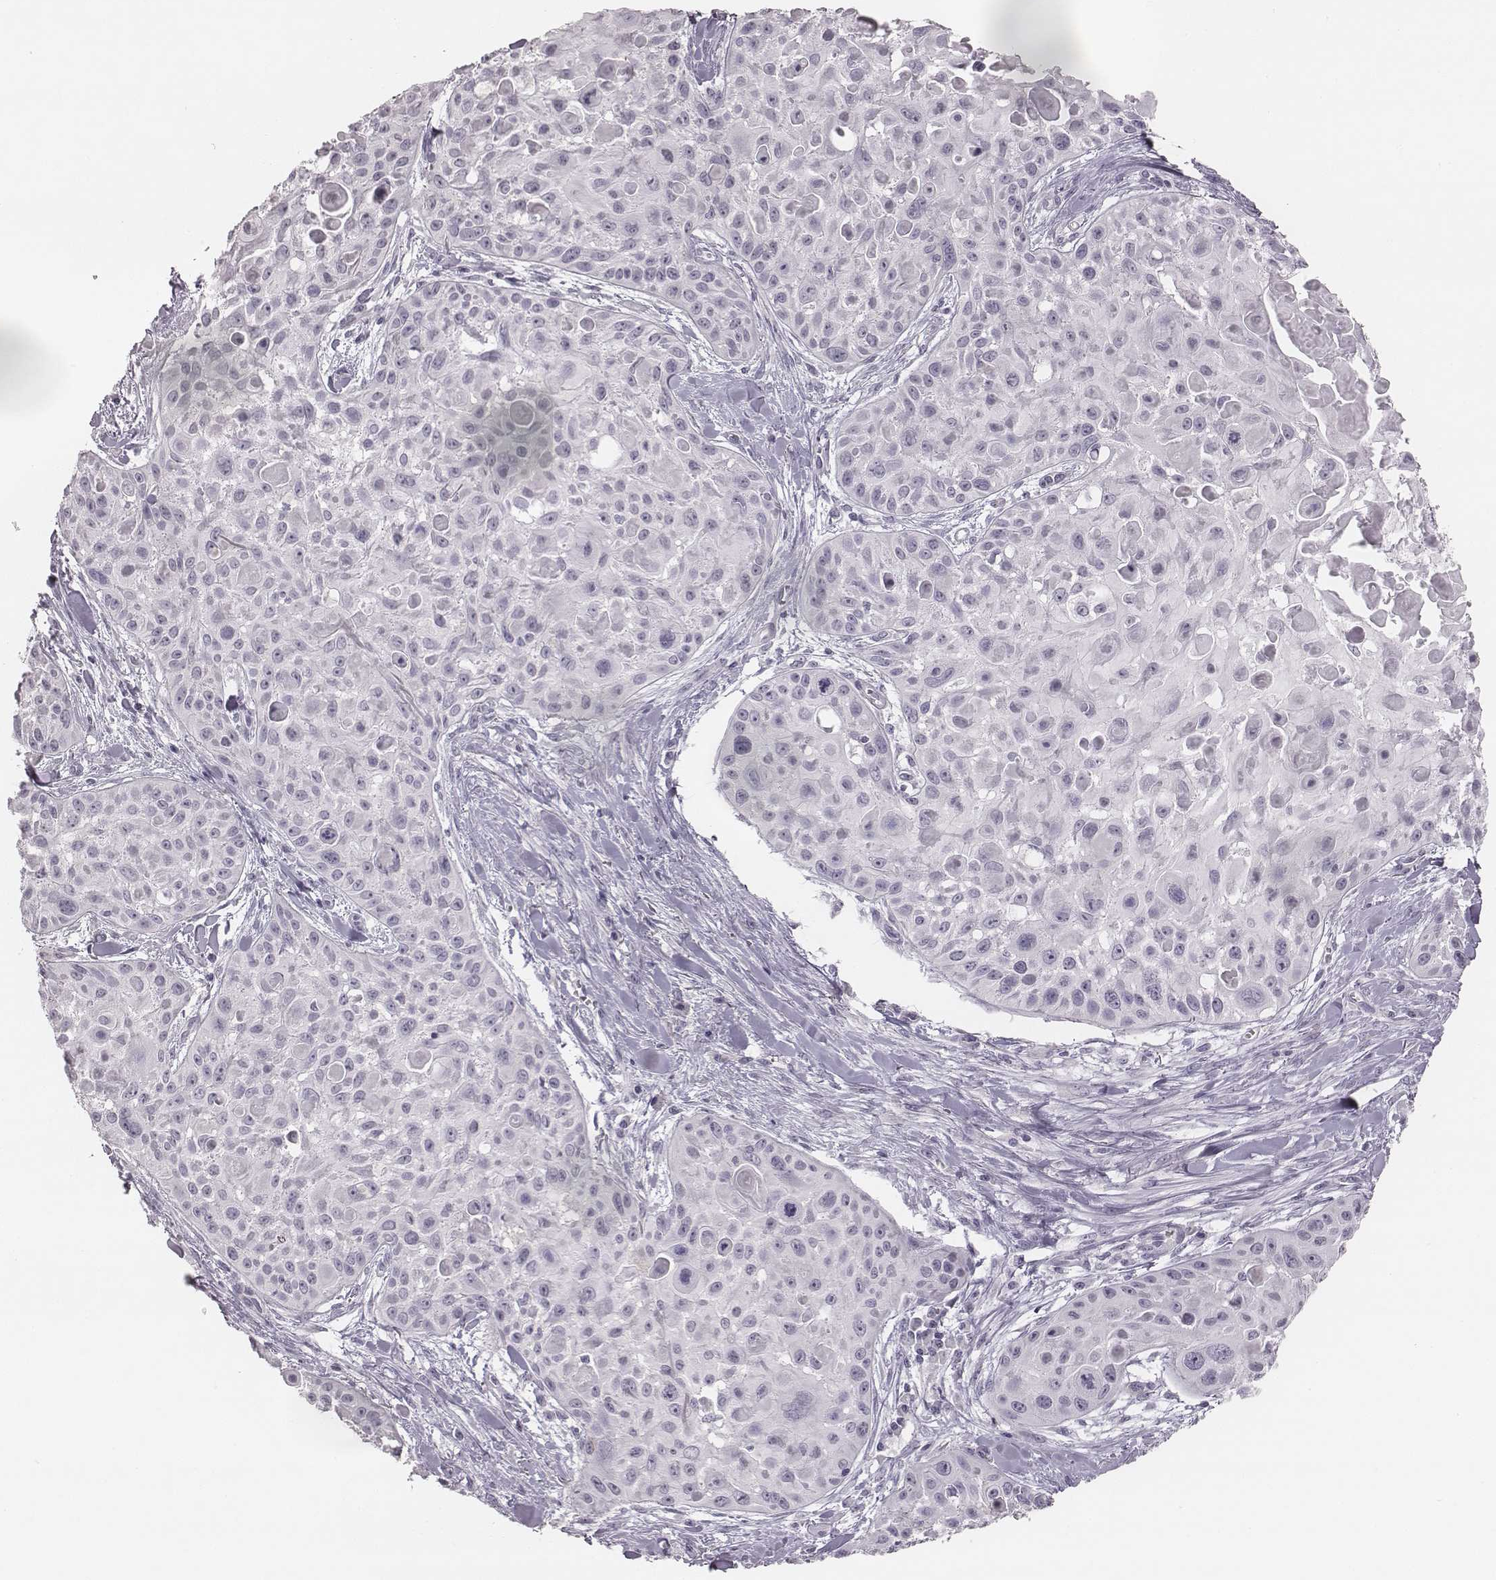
{"staining": {"intensity": "negative", "quantity": "none", "location": "none"}, "tissue": "skin cancer", "cell_type": "Tumor cells", "image_type": "cancer", "snomed": [{"axis": "morphology", "description": "Squamous cell carcinoma, NOS"}, {"axis": "topography", "description": "Skin"}, {"axis": "topography", "description": "Anal"}], "caption": "This image is of skin squamous cell carcinoma stained with IHC to label a protein in brown with the nuclei are counter-stained blue. There is no positivity in tumor cells. (Stains: DAB immunohistochemistry (IHC) with hematoxylin counter stain, Microscopy: brightfield microscopy at high magnification).", "gene": "KCNJ12", "patient": {"sex": "female", "age": 75}}